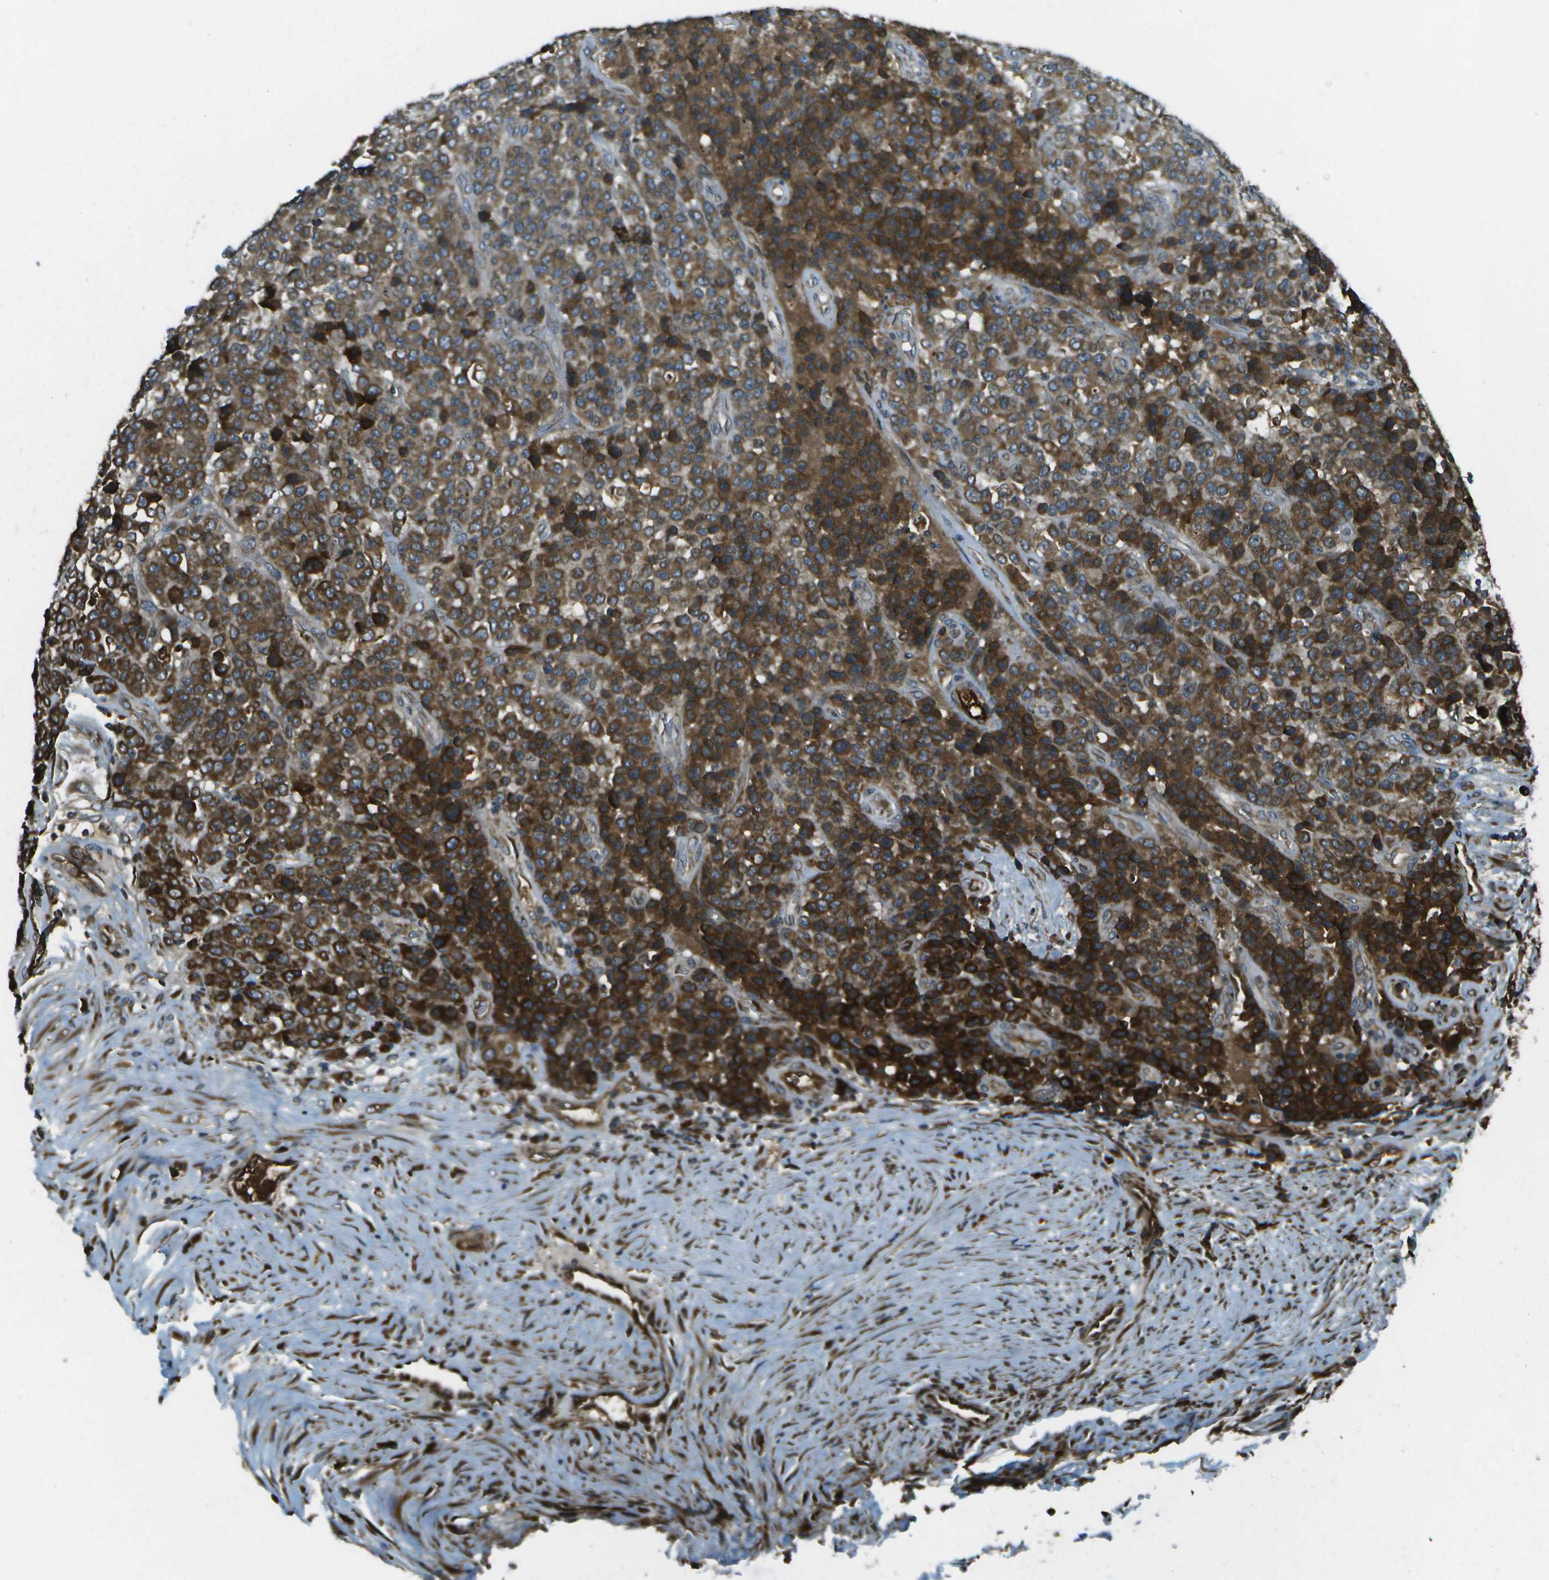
{"staining": {"intensity": "strong", "quantity": ">75%", "location": "cytoplasmic/membranous"}, "tissue": "stomach cancer", "cell_type": "Tumor cells", "image_type": "cancer", "snomed": [{"axis": "morphology", "description": "Adenocarcinoma, NOS"}, {"axis": "topography", "description": "Stomach"}], "caption": "Immunohistochemical staining of human adenocarcinoma (stomach) exhibits strong cytoplasmic/membranous protein staining in about >75% of tumor cells.", "gene": "USP30", "patient": {"sex": "female", "age": 73}}